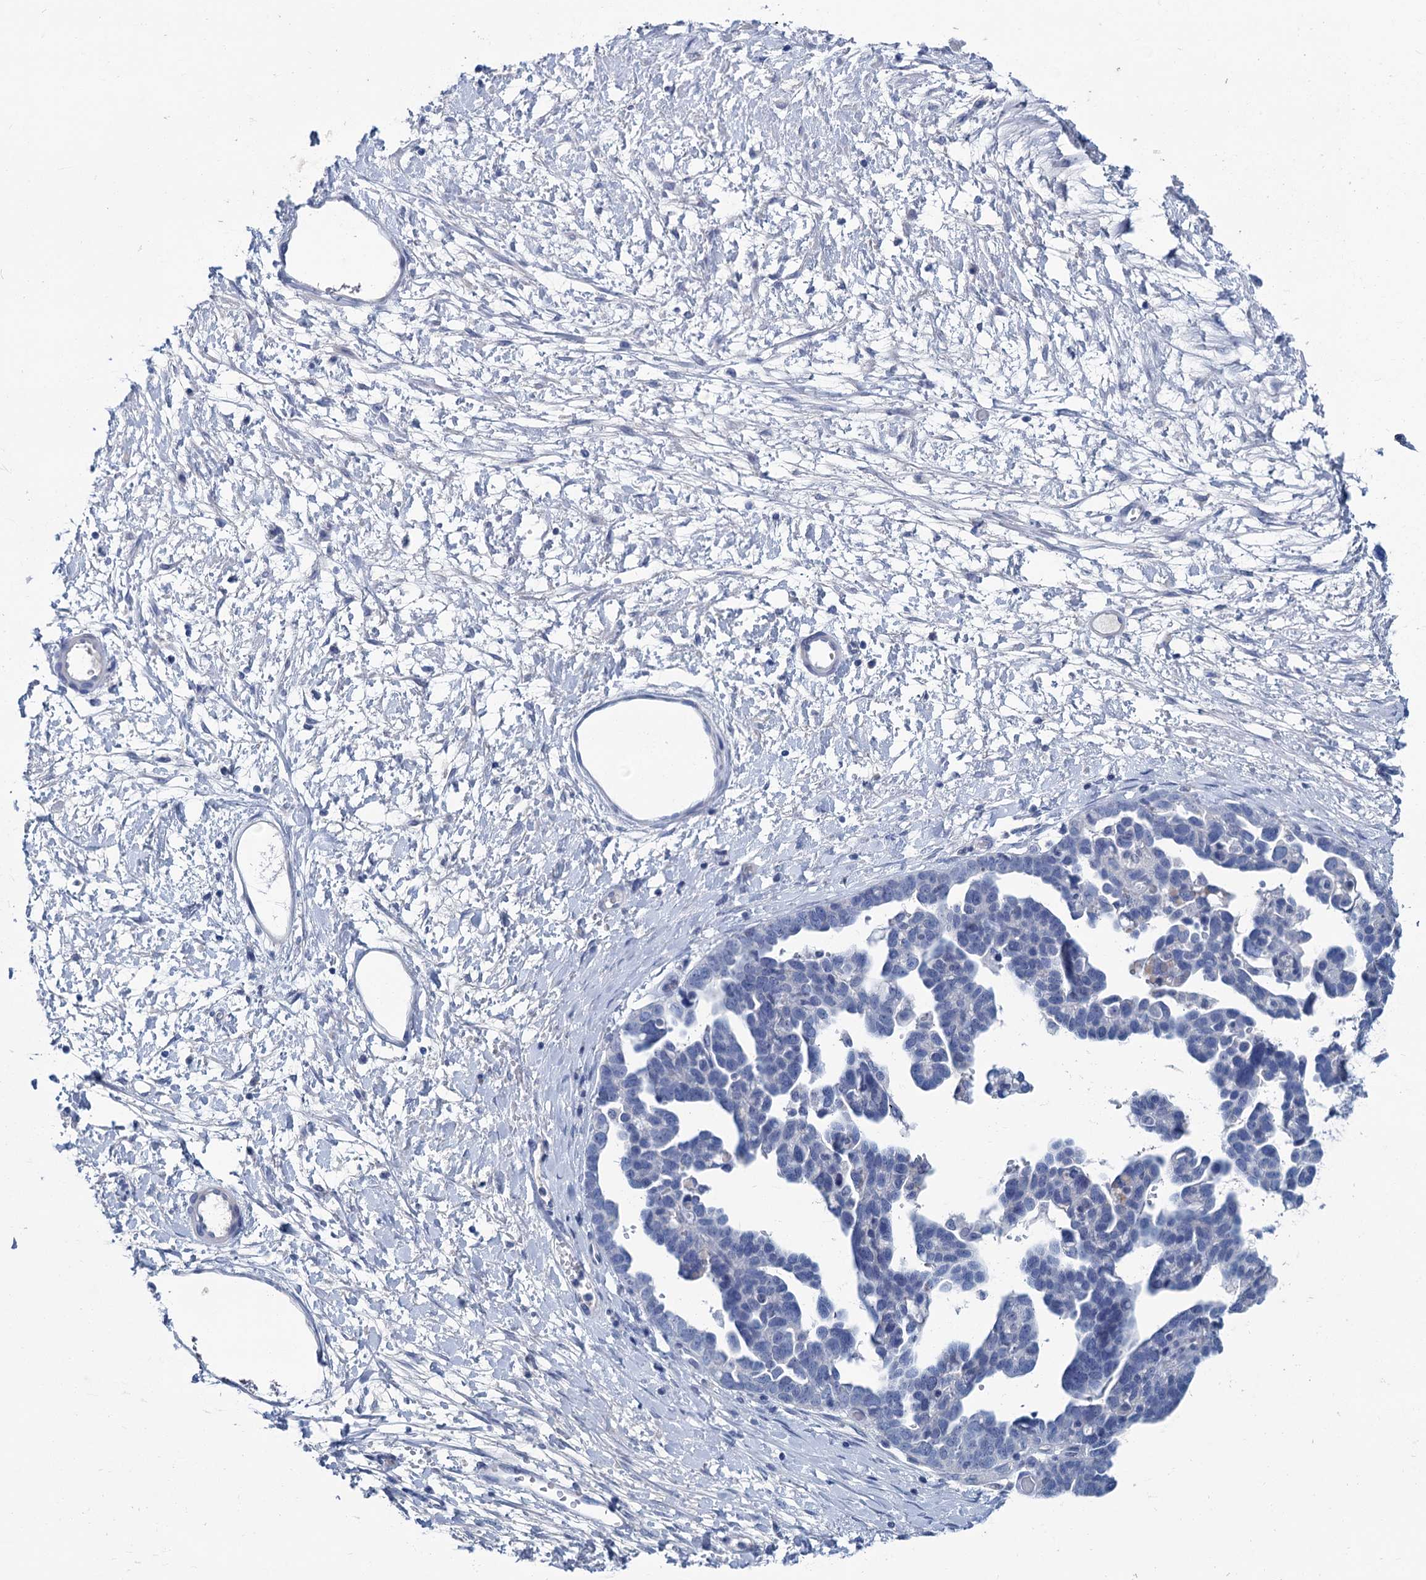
{"staining": {"intensity": "negative", "quantity": "none", "location": "none"}, "tissue": "ovarian cancer", "cell_type": "Tumor cells", "image_type": "cancer", "snomed": [{"axis": "morphology", "description": "Cystadenocarcinoma, serous, NOS"}, {"axis": "topography", "description": "Ovary"}], "caption": "Immunohistochemical staining of ovarian cancer (serous cystadenocarcinoma) exhibits no significant expression in tumor cells. Nuclei are stained in blue.", "gene": "MYOZ3", "patient": {"sex": "female", "age": 54}}